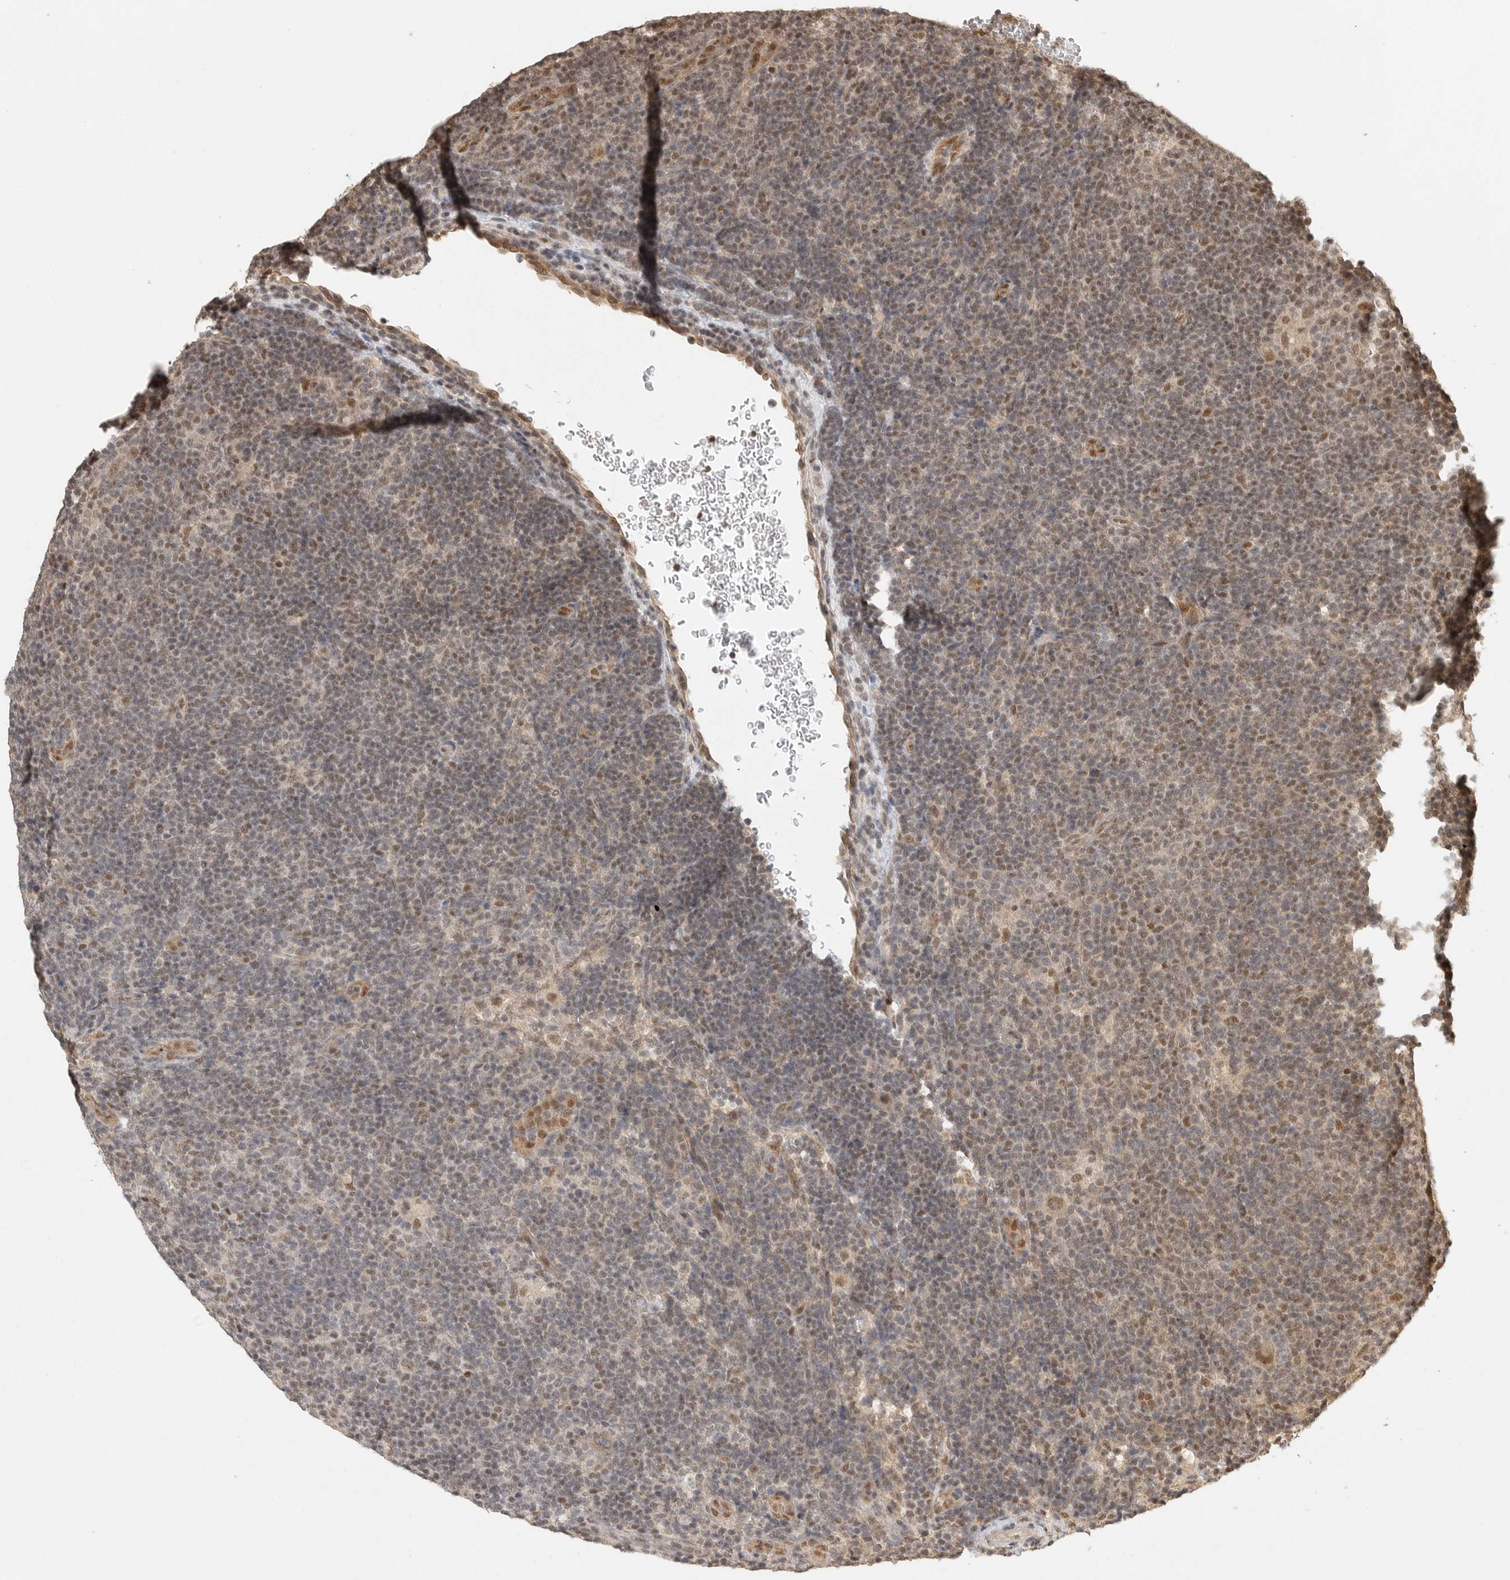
{"staining": {"intensity": "weak", "quantity": ">75%", "location": "cytoplasmic/membranous,nuclear"}, "tissue": "lymphoma", "cell_type": "Tumor cells", "image_type": "cancer", "snomed": [{"axis": "morphology", "description": "Hodgkin's disease, NOS"}, {"axis": "topography", "description": "Lymph node"}], "caption": "Protein expression by immunohistochemistry (IHC) displays weak cytoplasmic/membranous and nuclear expression in approximately >75% of tumor cells in lymphoma.", "gene": "DFFA", "patient": {"sex": "female", "age": 57}}